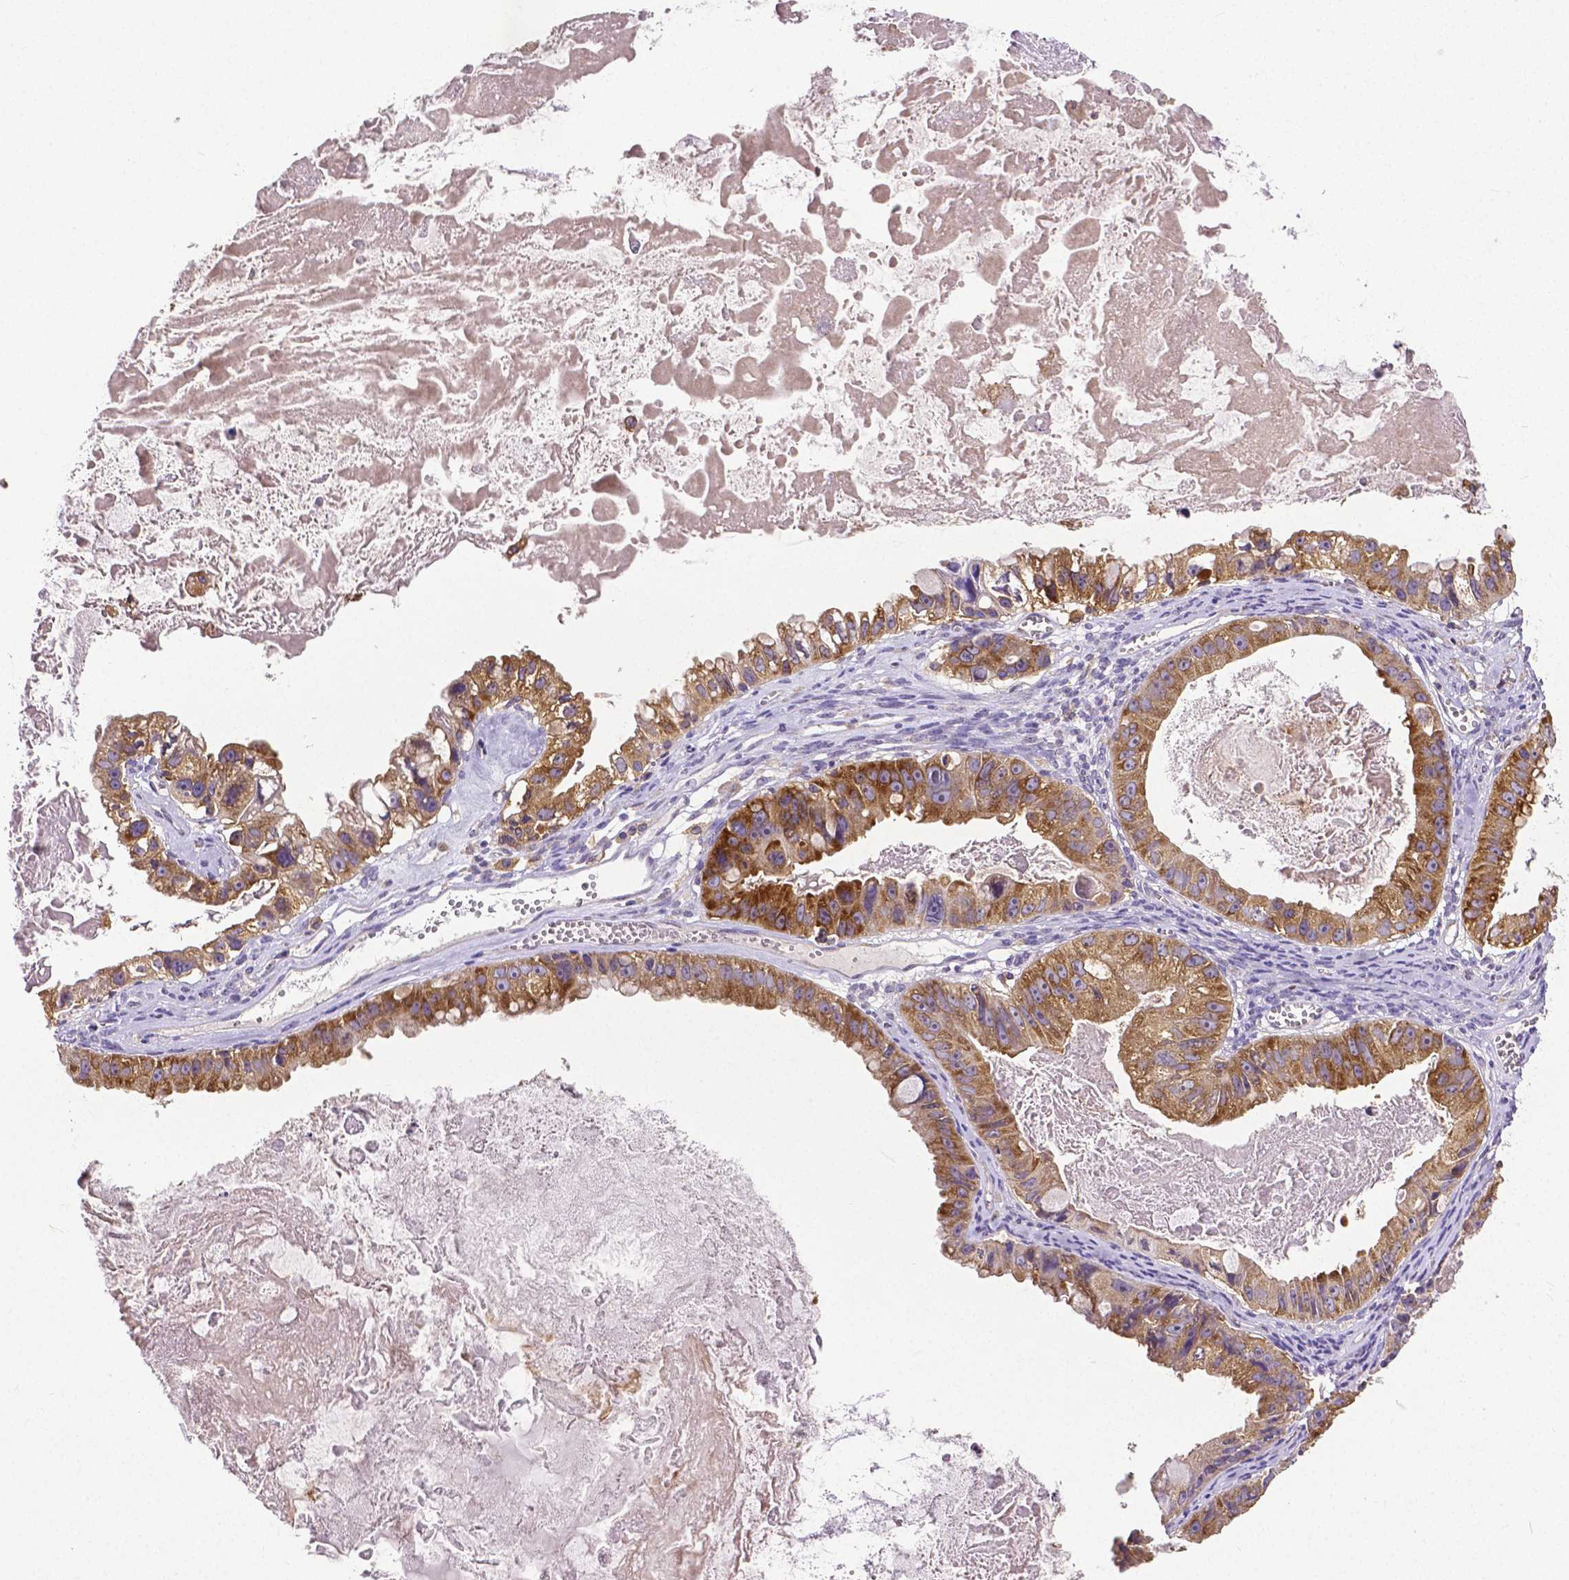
{"staining": {"intensity": "moderate", "quantity": ">75%", "location": "cytoplasmic/membranous"}, "tissue": "ovarian cancer", "cell_type": "Tumor cells", "image_type": "cancer", "snomed": [{"axis": "morphology", "description": "Cystadenocarcinoma, mucinous, NOS"}, {"axis": "topography", "description": "Ovary"}], "caption": "Ovarian cancer stained with a protein marker displays moderate staining in tumor cells.", "gene": "DICER1", "patient": {"sex": "female", "age": 61}}